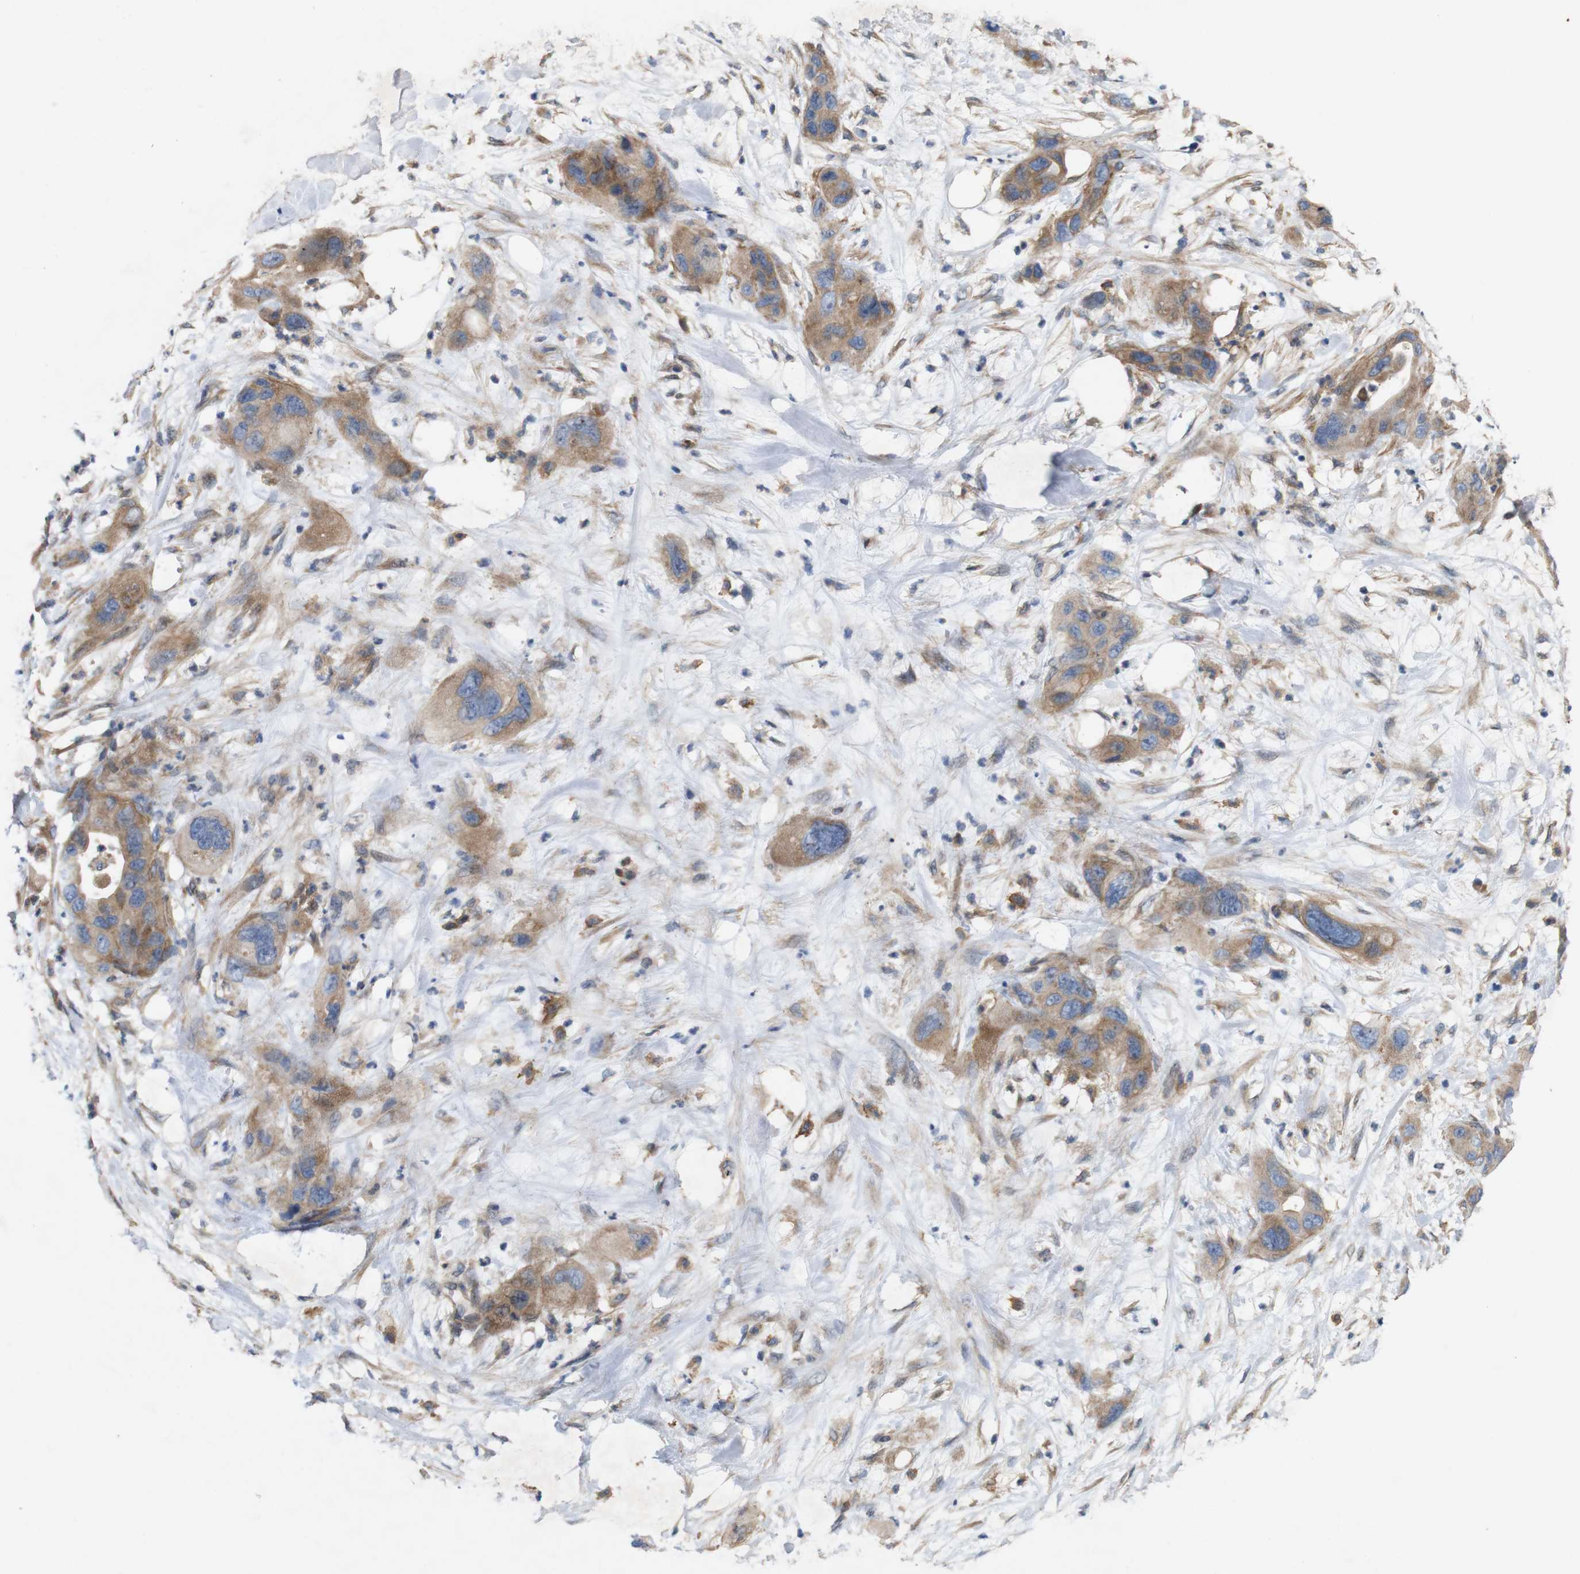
{"staining": {"intensity": "moderate", "quantity": ">75%", "location": "cytoplasmic/membranous"}, "tissue": "pancreatic cancer", "cell_type": "Tumor cells", "image_type": "cancer", "snomed": [{"axis": "morphology", "description": "Adenocarcinoma, NOS"}, {"axis": "topography", "description": "Pancreas"}], "caption": "This is a histology image of IHC staining of pancreatic cancer (adenocarcinoma), which shows moderate staining in the cytoplasmic/membranous of tumor cells.", "gene": "SIGLEC8", "patient": {"sex": "female", "age": 71}}